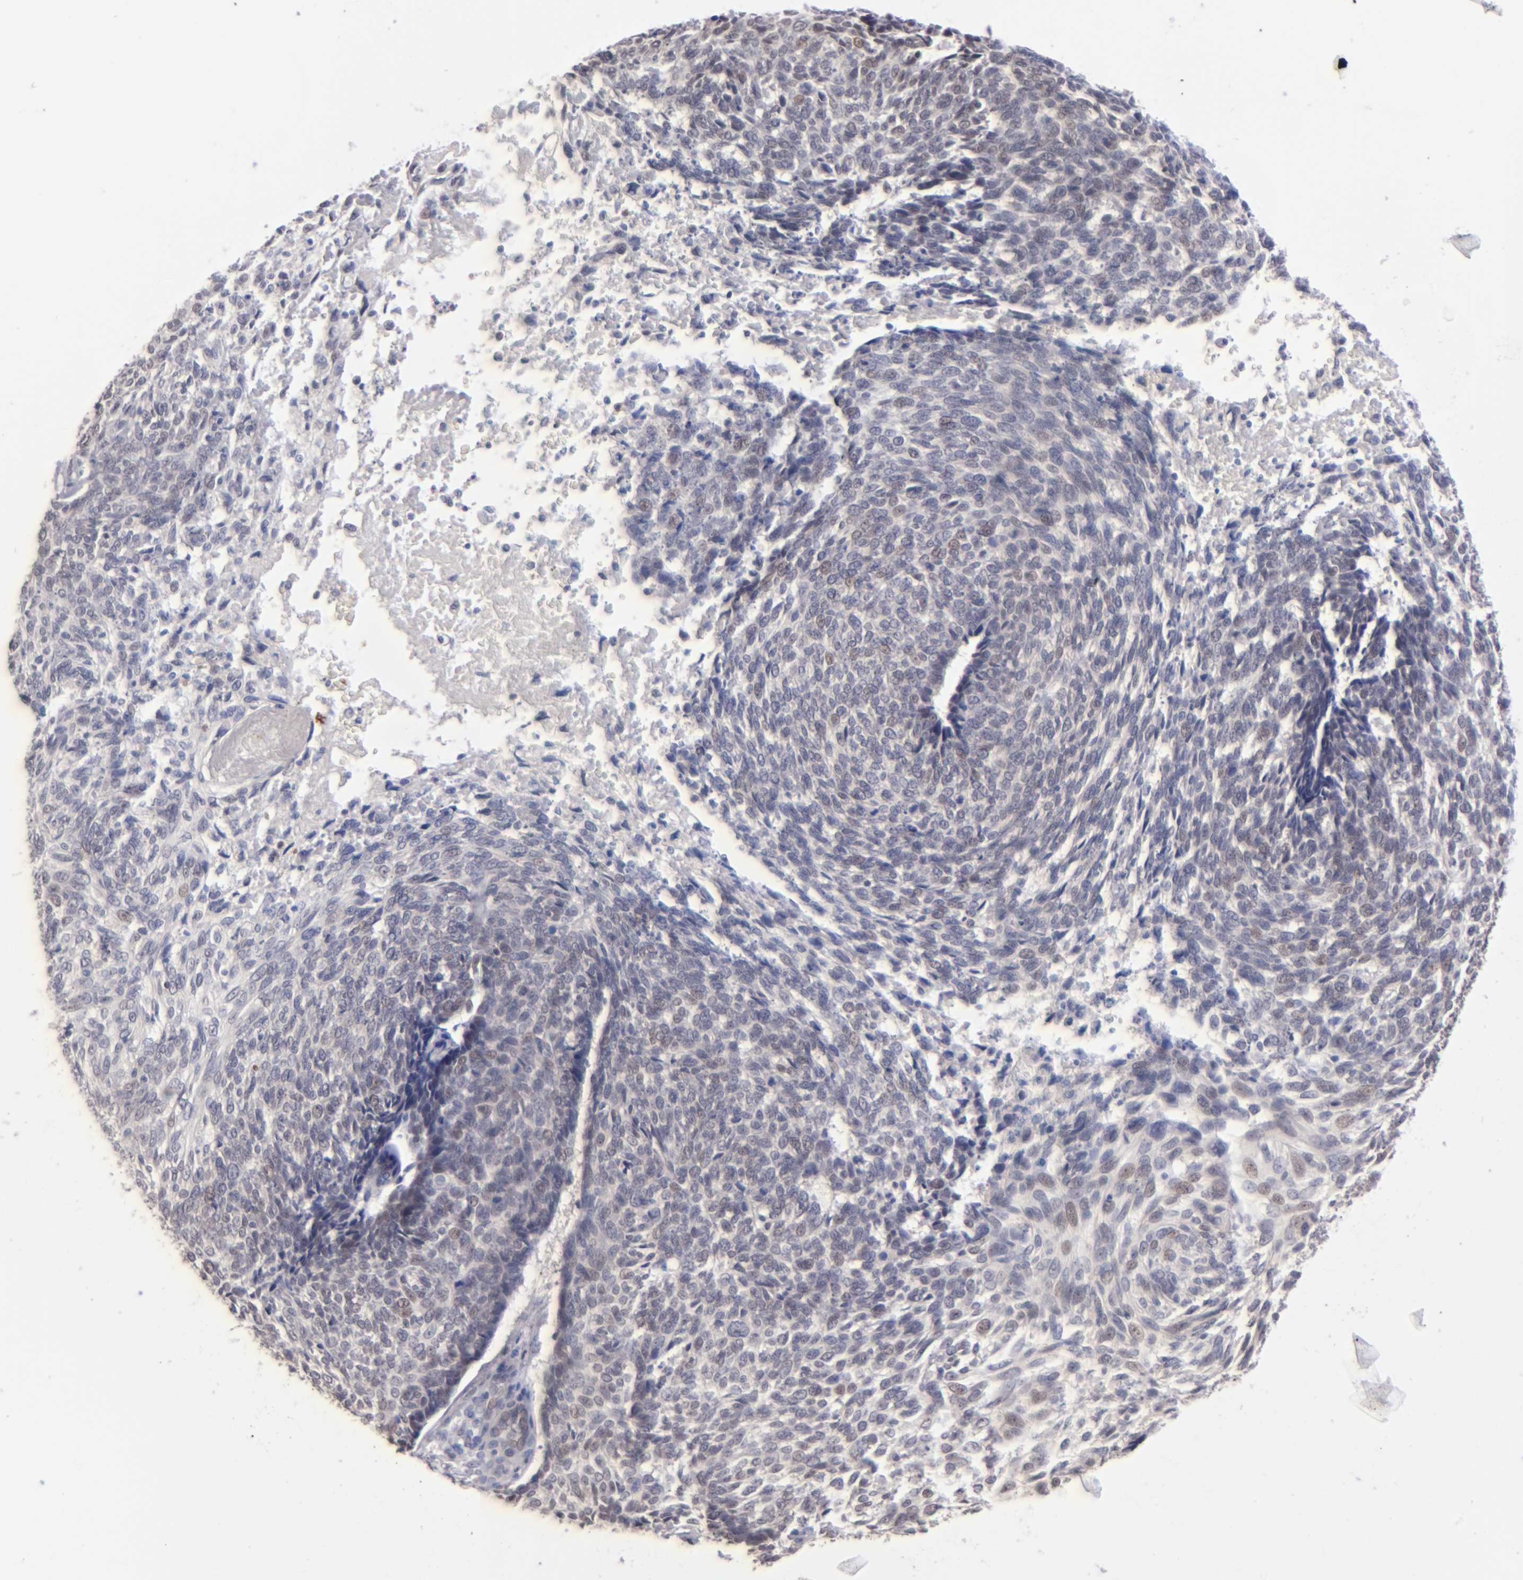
{"staining": {"intensity": "weak", "quantity": "<25%", "location": "nuclear"}, "tissue": "skin cancer", "cell_type": "Tumor cells", "image_type": "cancer", "snomed": [{"axis": "morphology", "description": "Basal cell carcinoma"}, {"axis": "topography", "description": "Skin"}], "caption": "There is no significant expression in tumor cells of skin basal cell carcinoma.", "gene": "MGAM", "patient": {"sex": "male", "age": 72}}